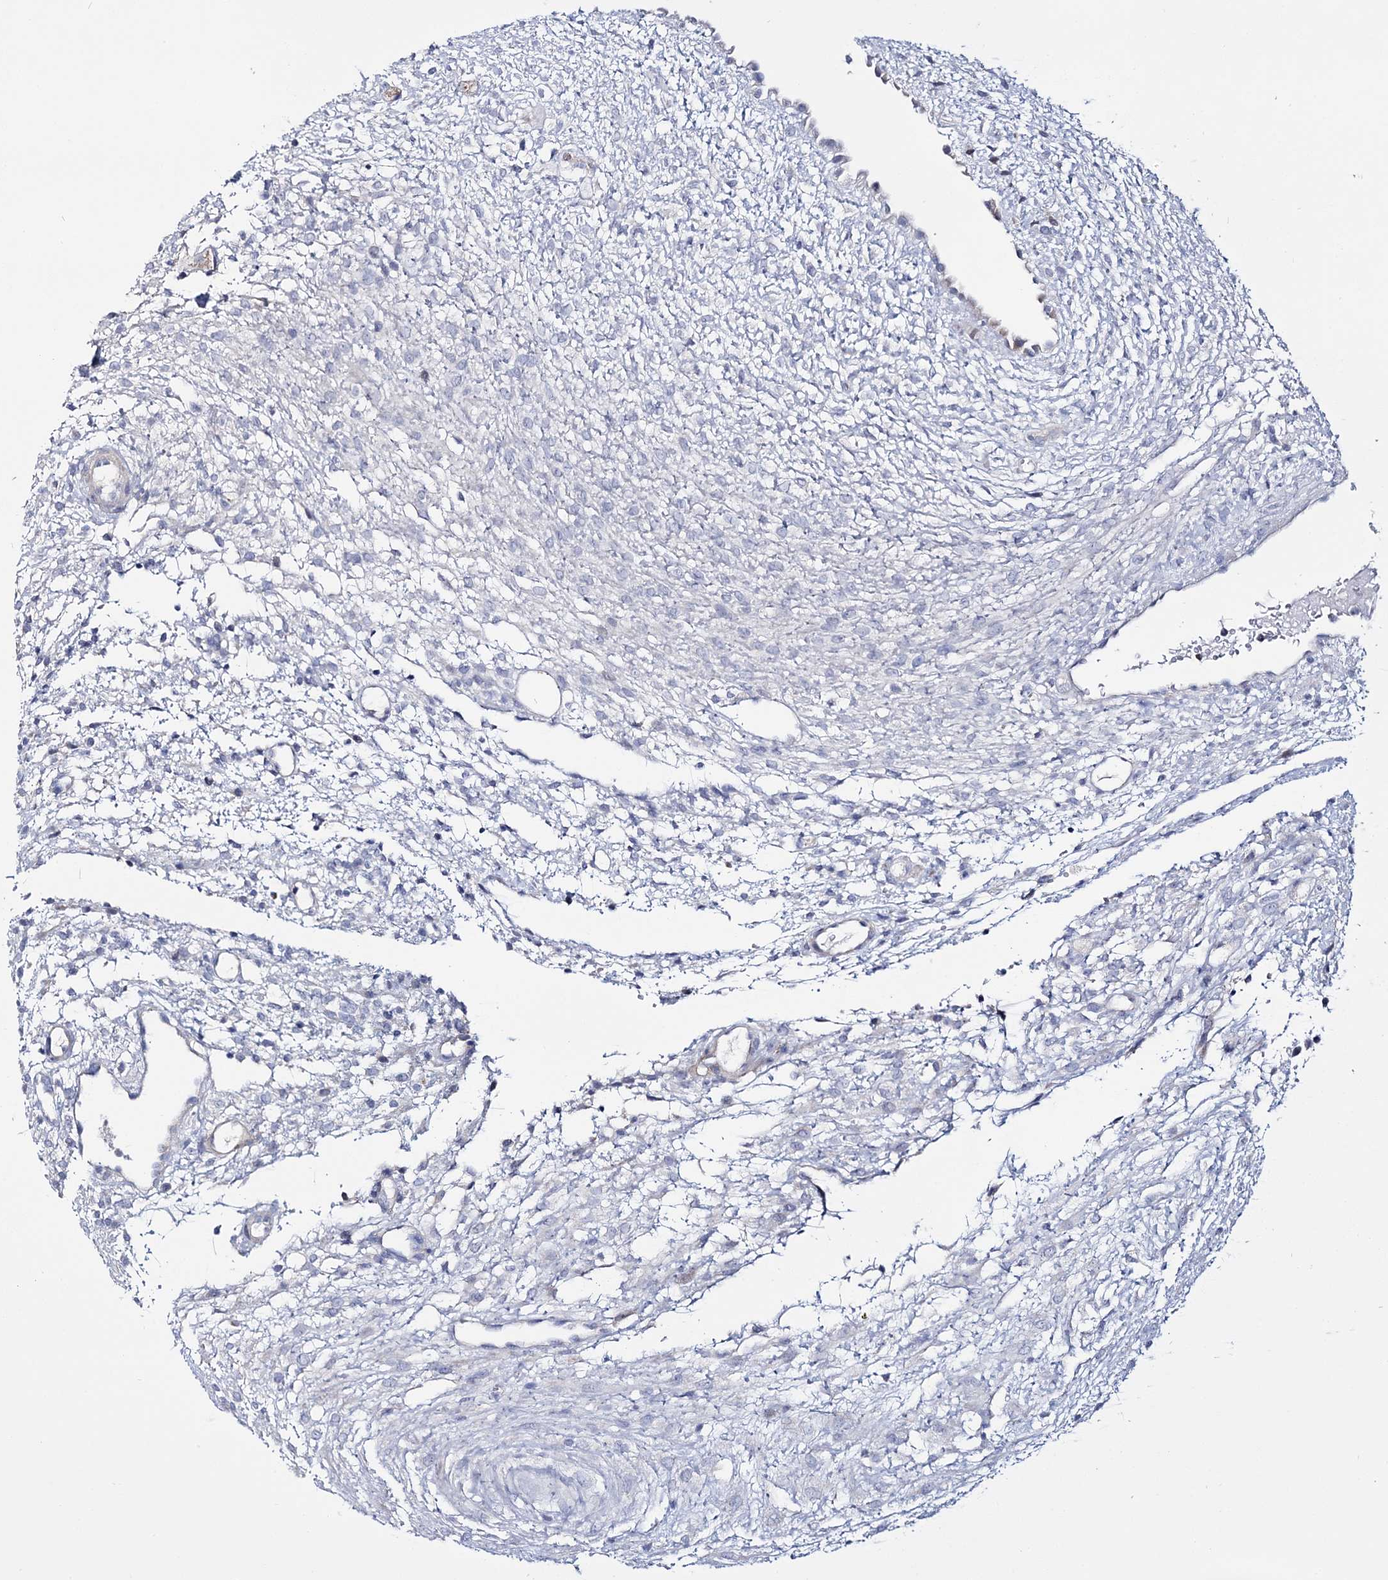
{"staining": {"intensity": "moderate", "quantity": ">75%", "location": "cytoplasmic/membranous"}, "tissue": "ovary", "cell_type": "Follicle cells", "image_type": "normal", "snomed": [{"axis": "morphology", "description": "Normal tissue, NOS"}, {"axis": "morphology", "description": "Cyst, NOS"}, {"axis": "topography", "description": "Ovary"}], "caption": "DAB immunohistochemical staining of unremarkable human ovary reveals moderate cytoplasmic/membranous protein staining in approximately >75% of follicle cells. (brown staining indicates protein expression, while blue staining denotes nuclei).", "gene": "ANO1", "patient": {"sex": "female", "age": 18}}